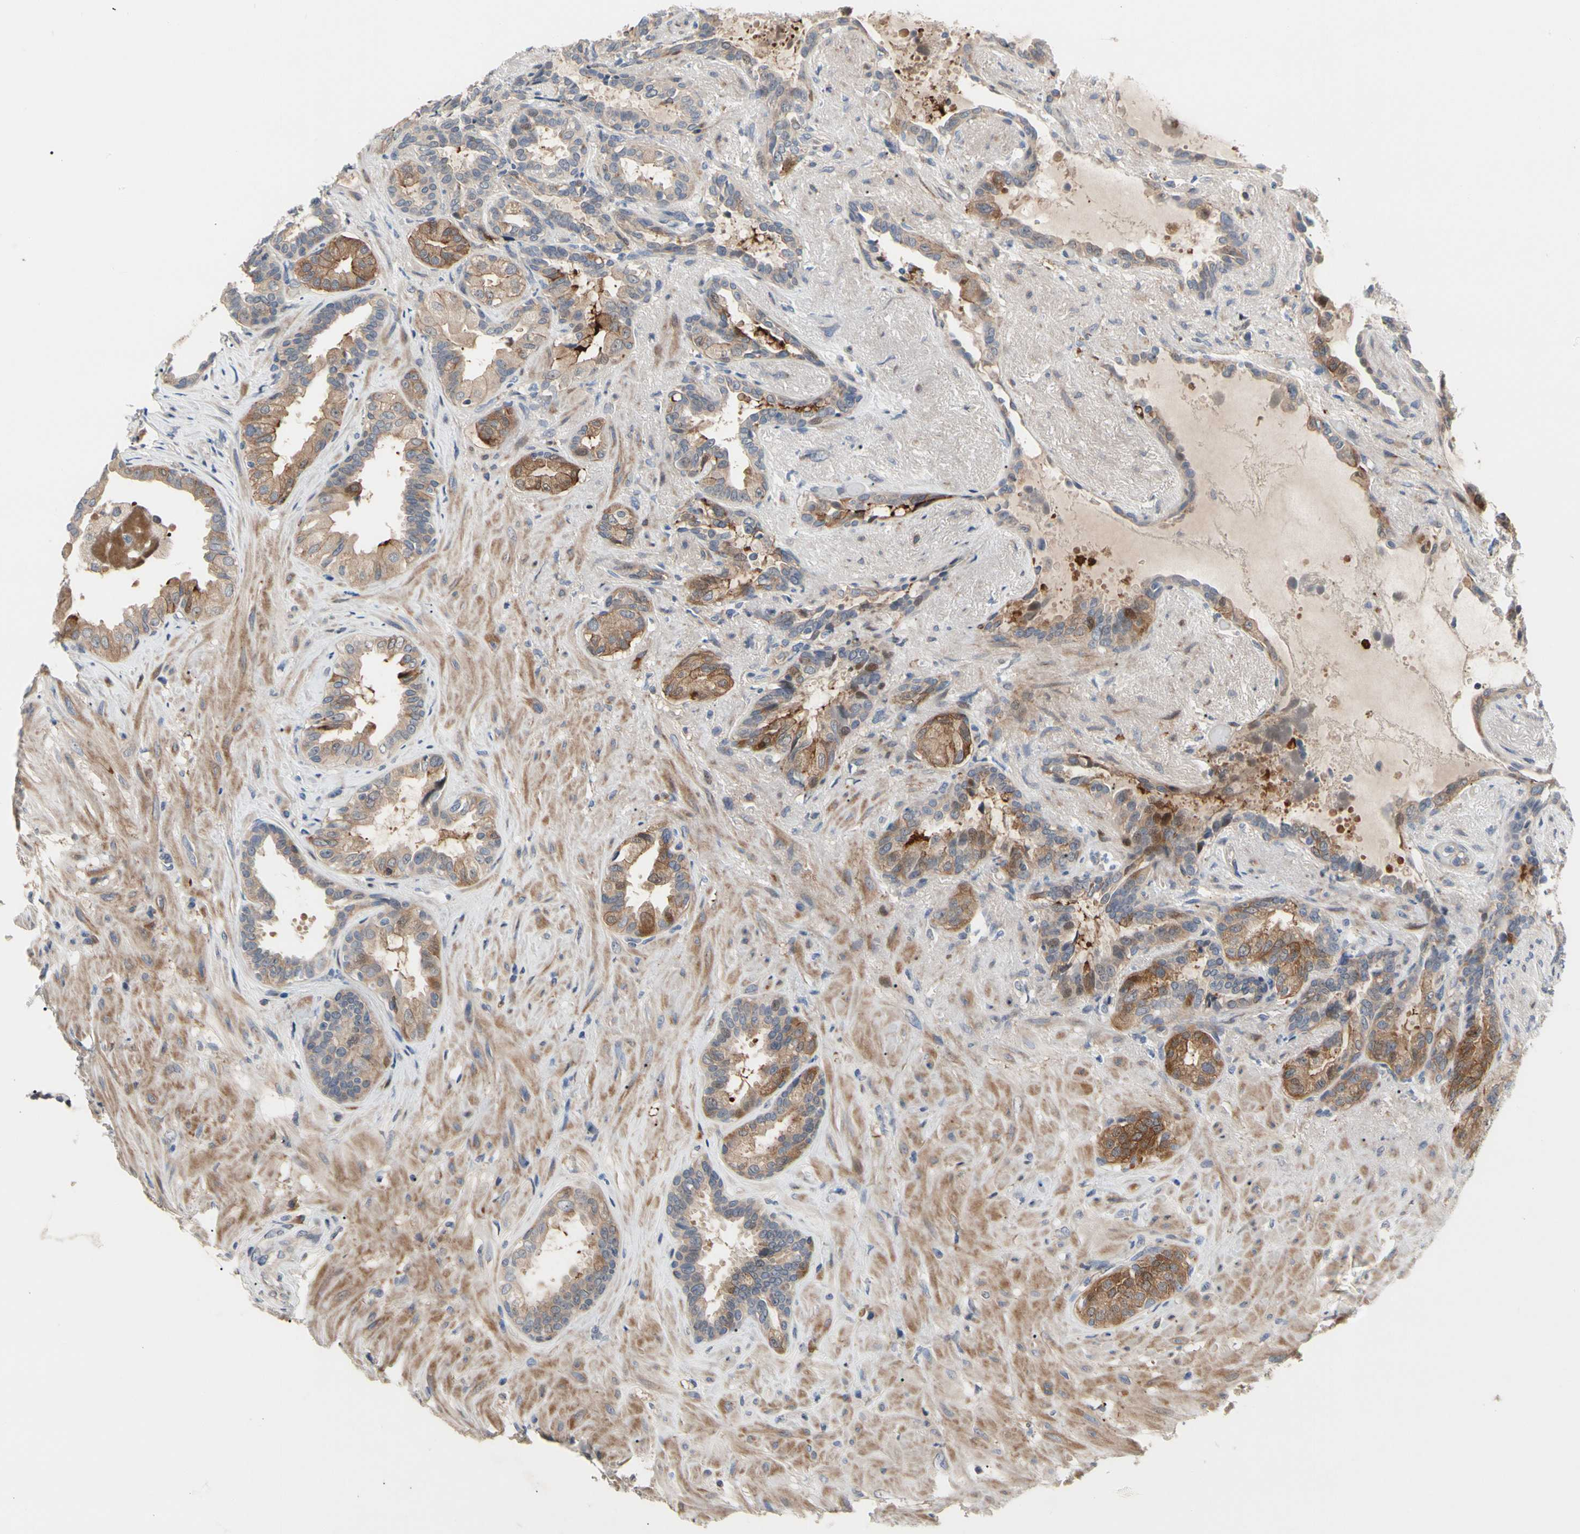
{"staining": {"intensity": "moderate", "quantity": ">75%", "location": "cytoplasmic/membranous,nuclear"}, "tissue": "seminal vesicle", "cell_type": "Glandular cells", "image_type": "normal", "snomed": [{"axis": "morphology", "description": "Normal tissue, NOS"}, {"axis": "topography", "description": "Seminal veicle"}], "caption": "Protein staining of unremarkable seminal vesicle reveals moderate cytoplasmic/membranous,nuclear expression in about >75% of glandular cells.", "gene": "HMGCR", "patient": {"sex": "male", "age": 61}}